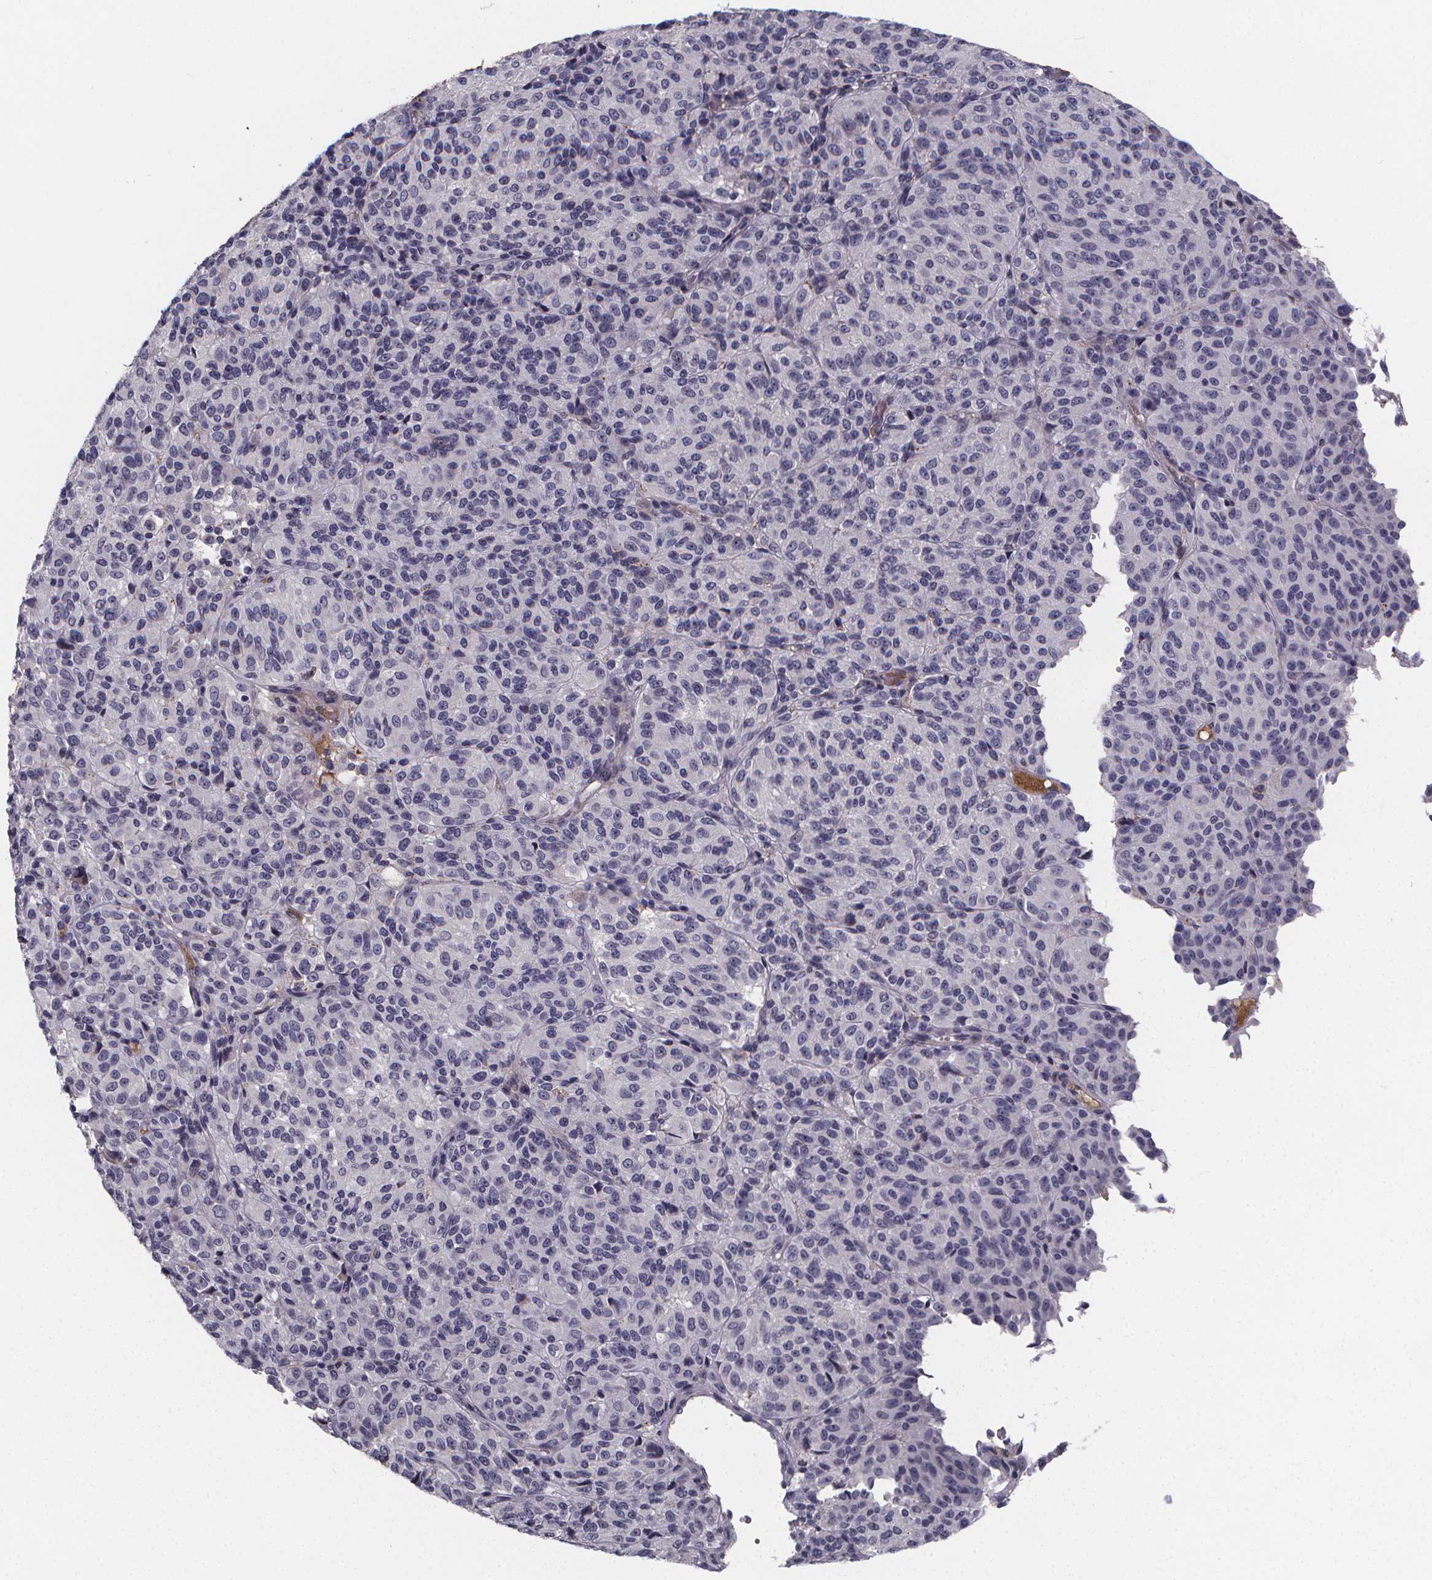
{"staining": {"intensity": "negative", "quantity": "none", "location": "none"}, "tissue": "melanoma", "cell_type": "Tumor cells", "image_type": "cancer", "snomed": [{"axis": "morphology", "description": "Malignant melanoma, Metastatic site"}, {"axis": "topography", "description": "Brain"}], "caption": "The micrograph shows no staining of tumor cells in malignant melanoma (metastatic site). Nuclei are stained in blue.", "gene": "AGT", "patient": {"sex": "female", "age": 56}}